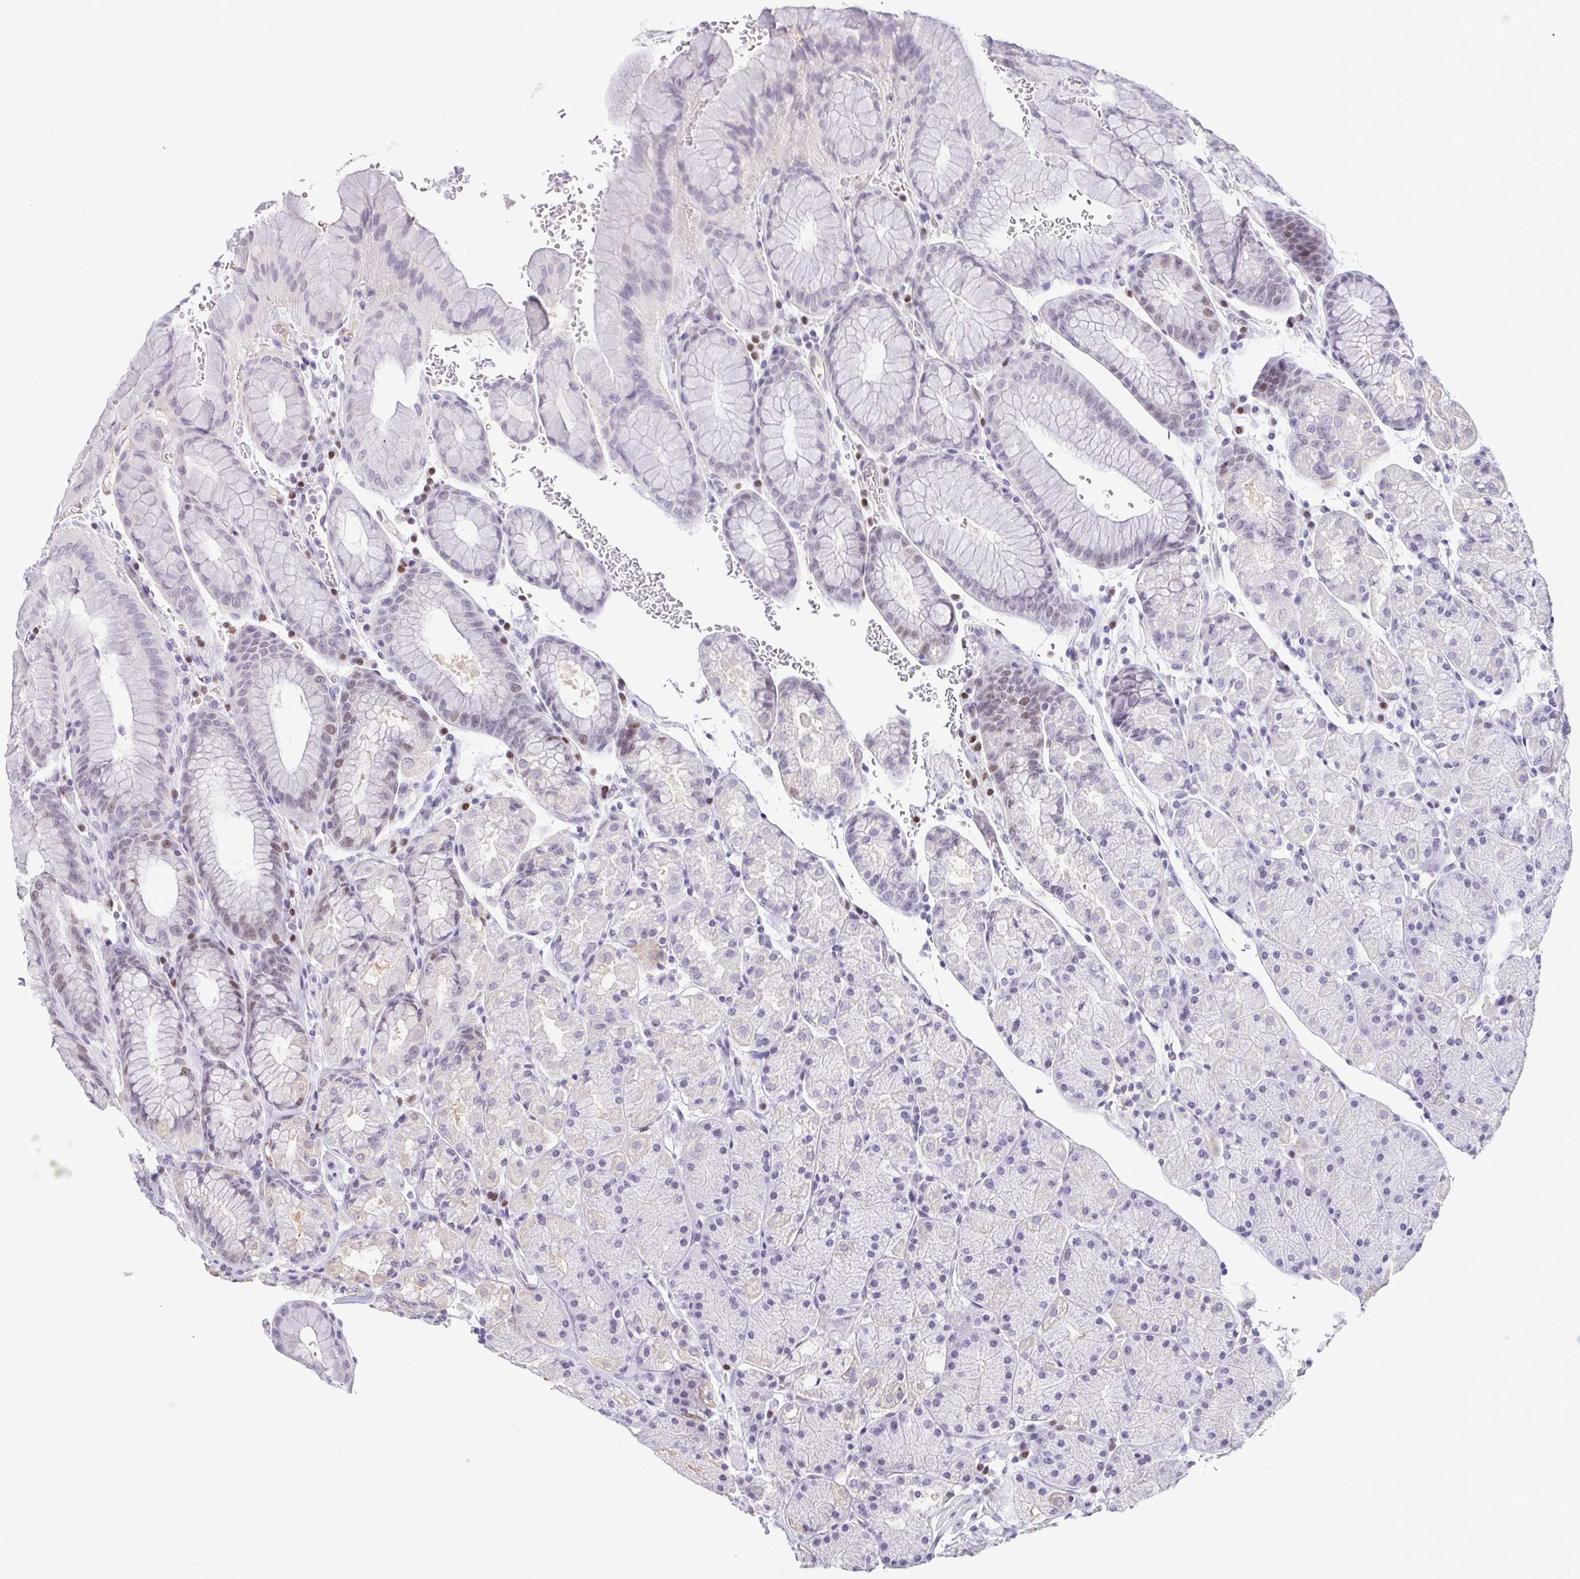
{"staining": {"intensity": "moderate", "quantity": "<25%", "location": "nuclear"}, "tissue": "stomach", "cell_type": "Glandular cells", "image_type": "normal", "snomed": [{"axis": "morphology", "description": "Normal tissue, NOS"}, {"axis": "topography", "description": "Stomach, upper"}, {"axis": "topography", "description": "Stomach"}], "caption": "Protein expression analysis of unremarkable stomach shows moderate nuclear positivity in about <25% of glandular cells. Nuclei are stained in blue.", "gene": "TCF3", "patient": {"sex": "male", "age": 76}}